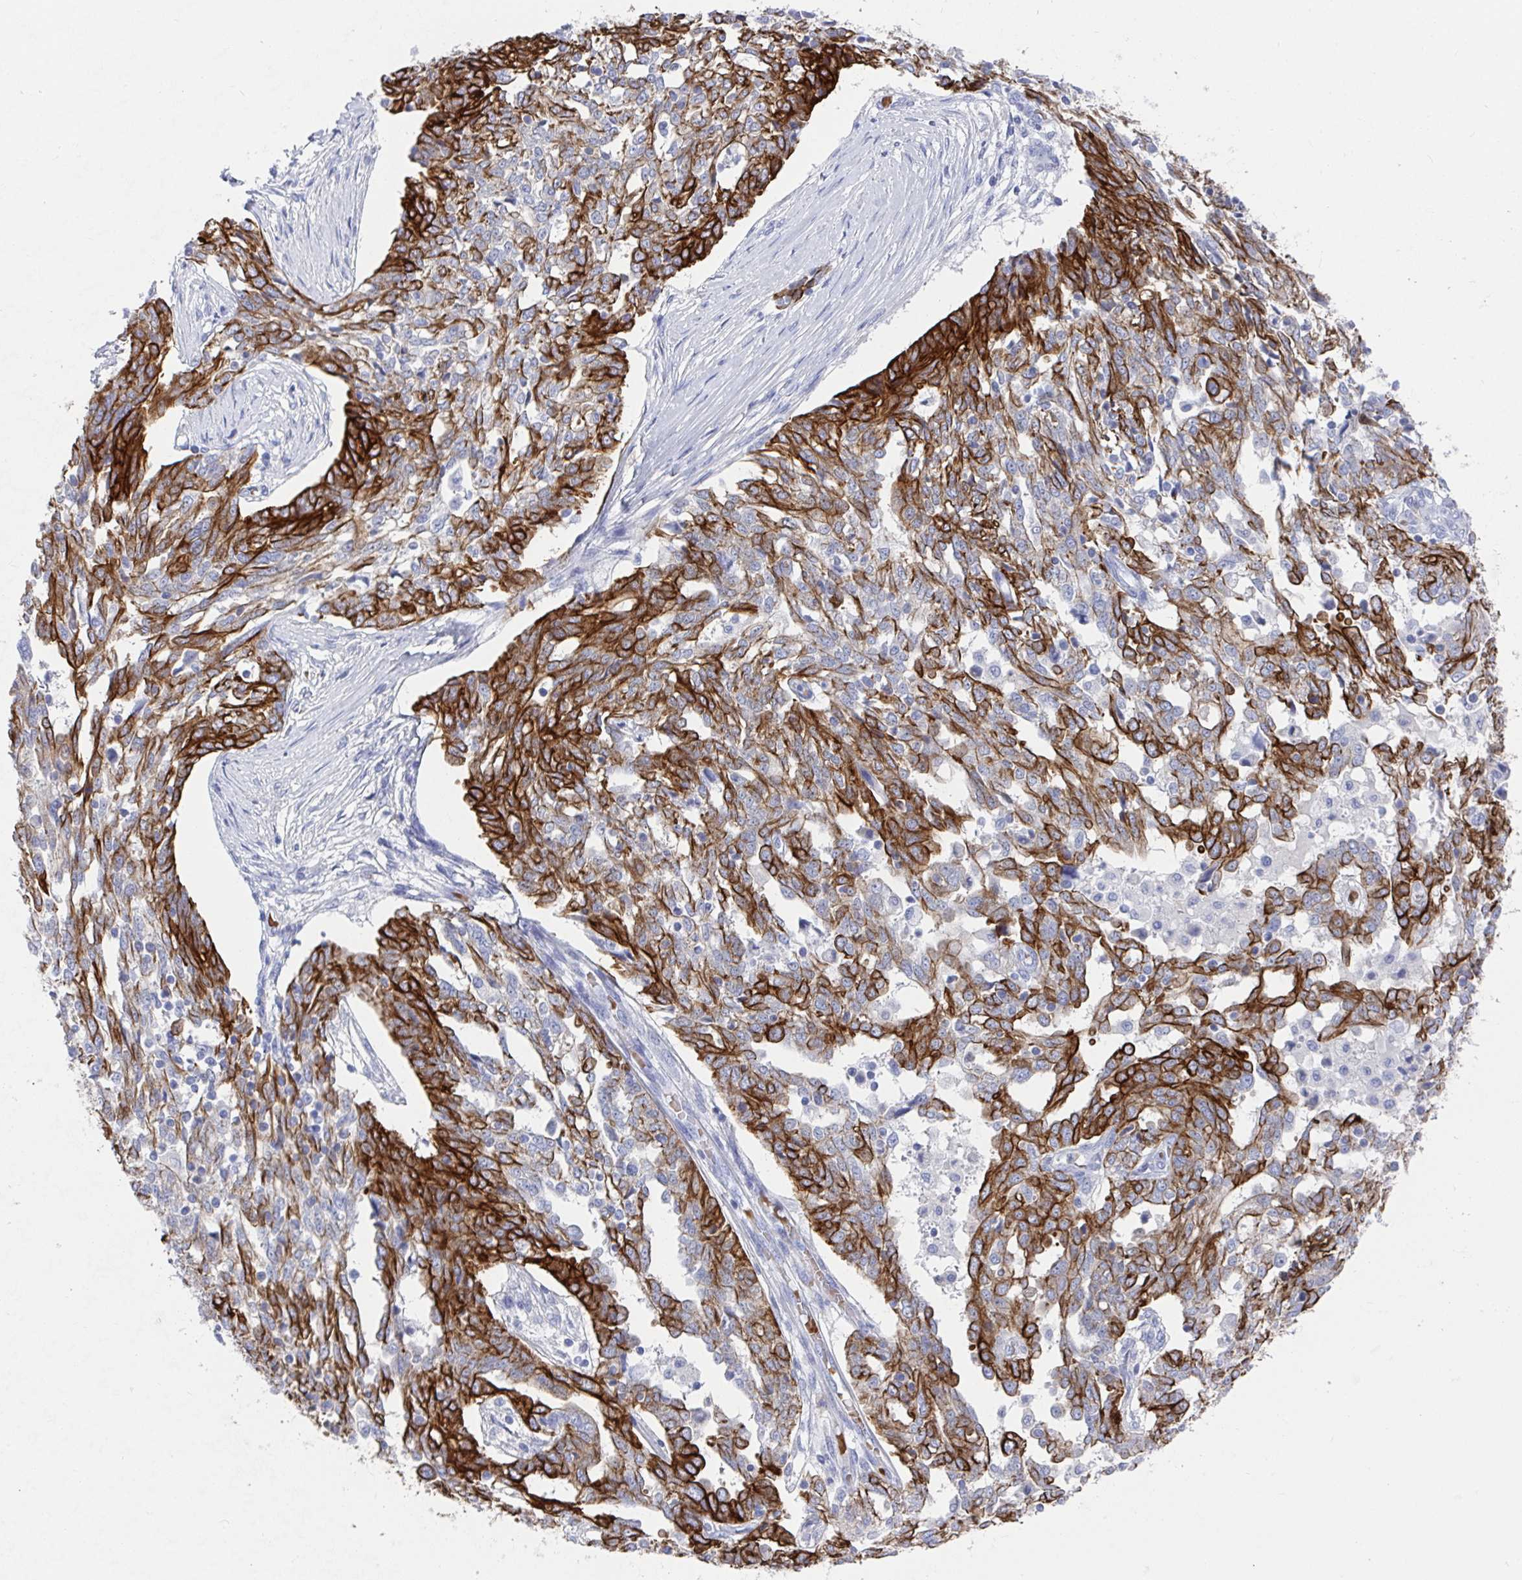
{"staining": {"intensity": "strong", "quantity": ">75%", "location": "cytoplasmic/membranous"}, "tissue": "ovarian cancer", "cell_type": "Tumor cells", "image_type": "cancer", "snomed": [{"axis": "morphology", "description": "Cystadenocarcinoma, serous, NOS"}, {"axis": "topography", "description": "Ovary"}], "caption": "Immunohistochemistry of ovarian cancer (serous cystadenocarcinoma) shows high levels of strong cytoplasmic/membranous positivity in about >75% of tumor cells.", "gene": "CLDN8", "patient": {"sex": "female", "age": 67}}